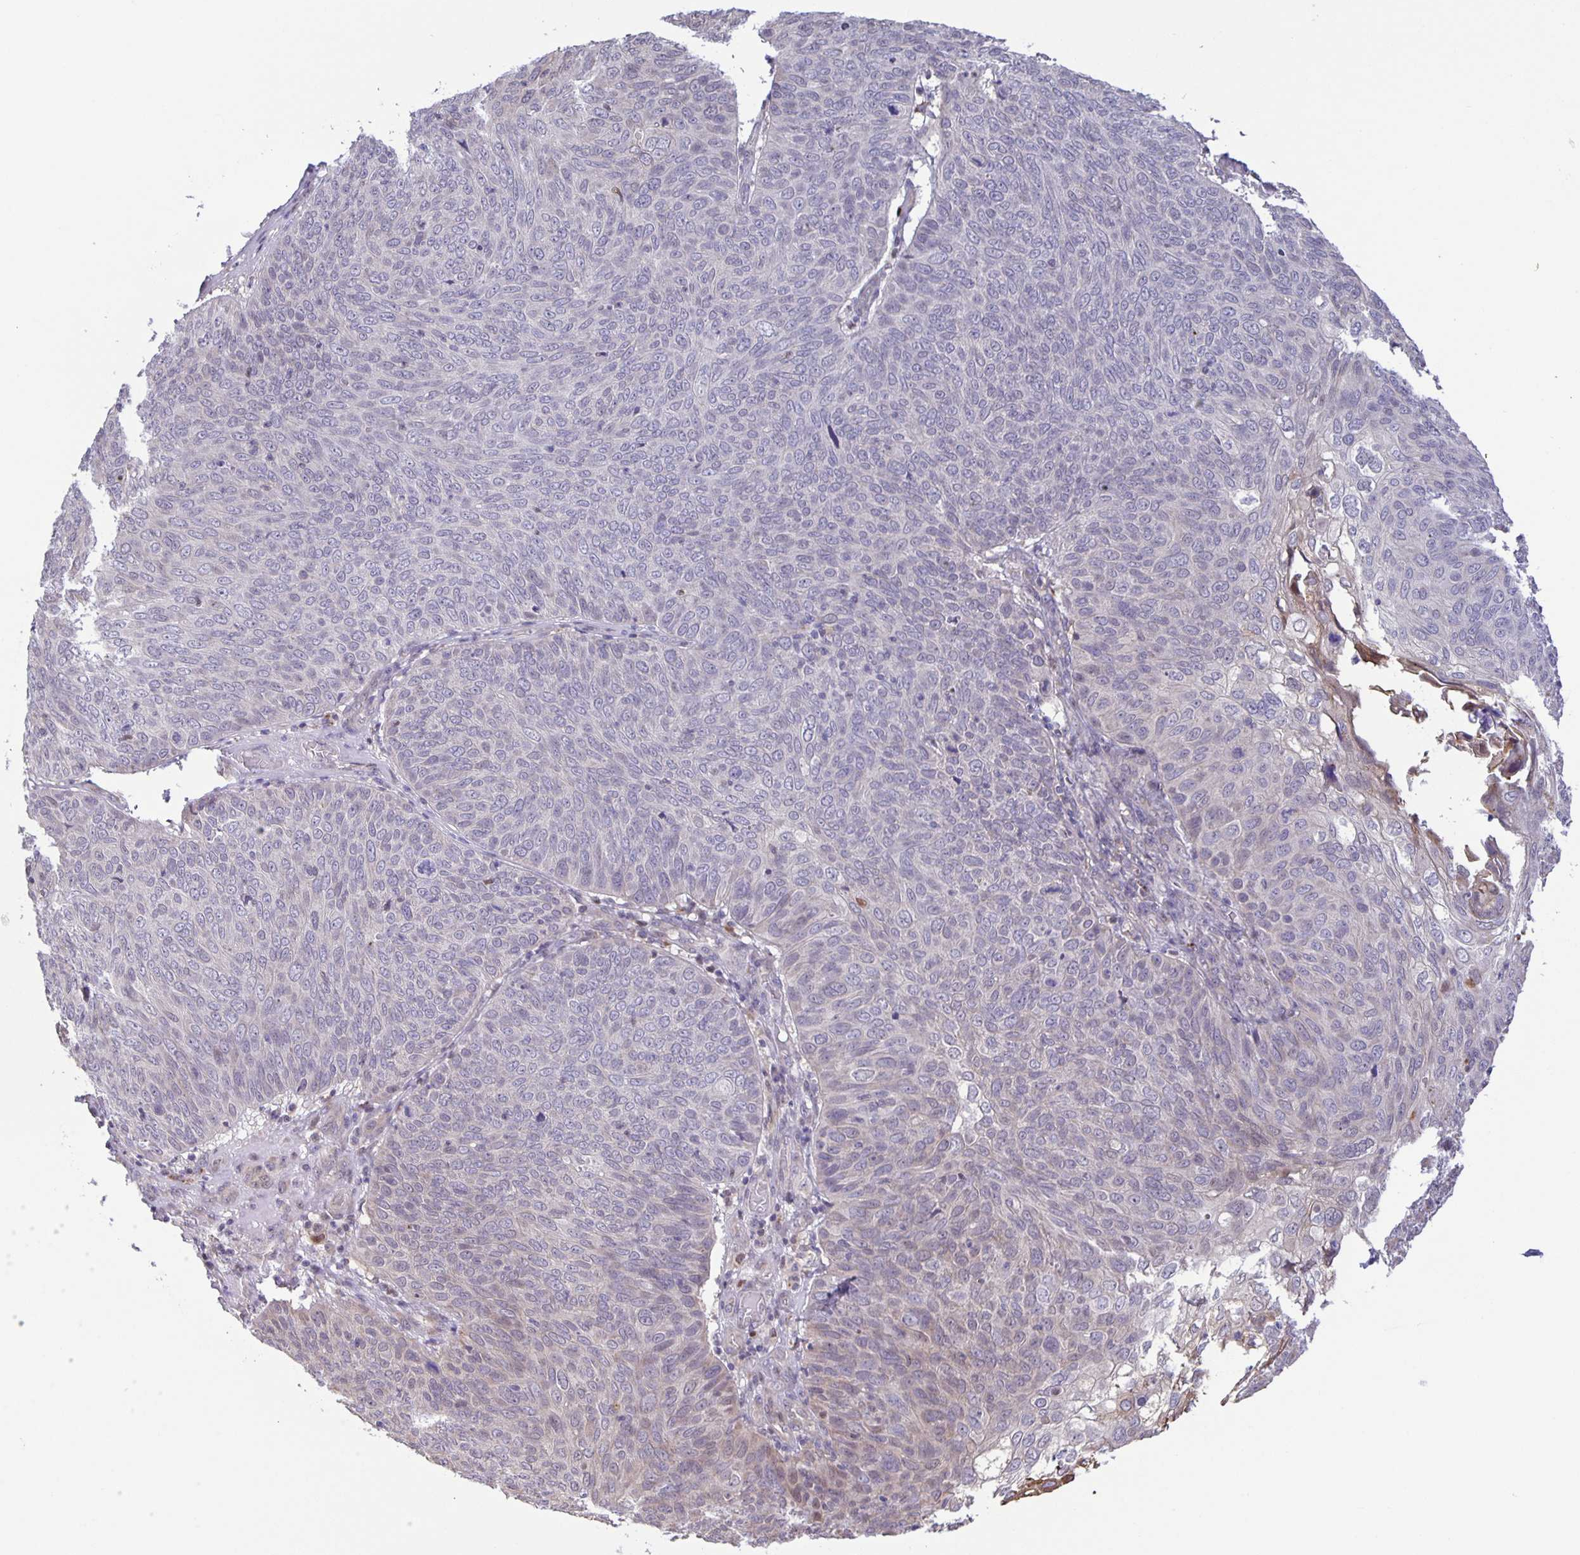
{"staining": {"intensity": "moderate", "quantity": "<25%", "location": "cytoplasmic/membranous"}, "tissue": "skin cancer", "cell_type": "Tumor cells", "image_type": "cancer", "snomed": [{"axis": "morphology", "description": "Squamous cell carcinoma, NOS"}, {"axis": "topography", "description": "Skin"}], "caption": "This is an image of immunohistochemistry (IHC) staining of skin cancer, which shows moderate staining in the cytoplasmic/membranous of tumor cells.", "gene": "MAPK12", "patient": {"sex": "male", "age": 87}}